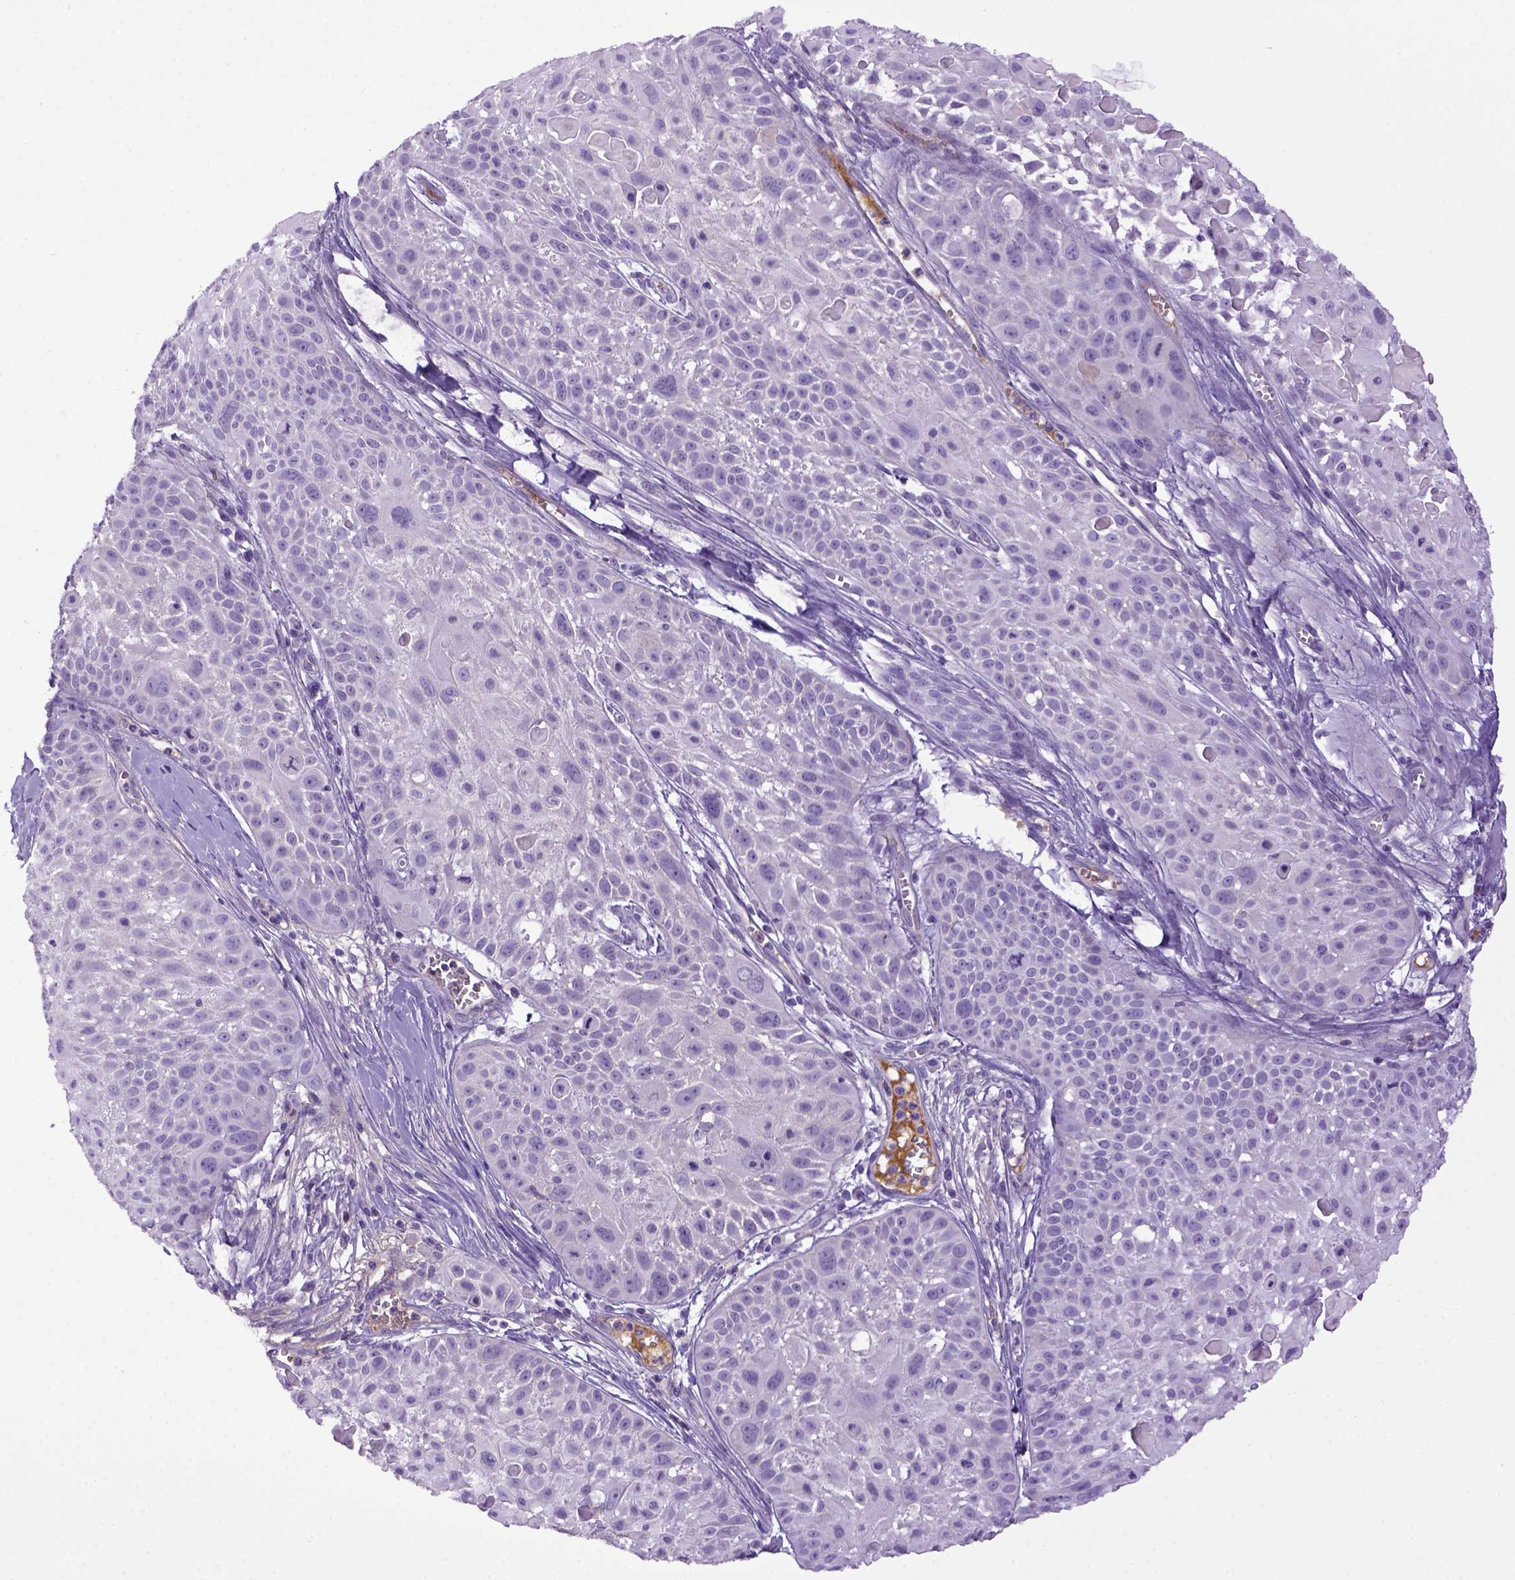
{"staining": {"intensity": "negative", "quantity": "none", "location": "none"}, "tissue": "skin cancer", "cell_type": "Tumor cells", "image_type": "cancer", "snomed": [{"axis": "morphology", "description": "Squamous cell carcinoma, NOS"}, {"axis": "topography", "description": "Skin"}, {"axis": "topography", "description": "Anal"}], "caption": "A micrograph of human squamous cell carcinoma (skin) is negative for staining in tumor cells. (IHC, brightfield microscopy, high magnification).", "gene": "ITIH4", "patient": {"sex": "female", "age": 75}}